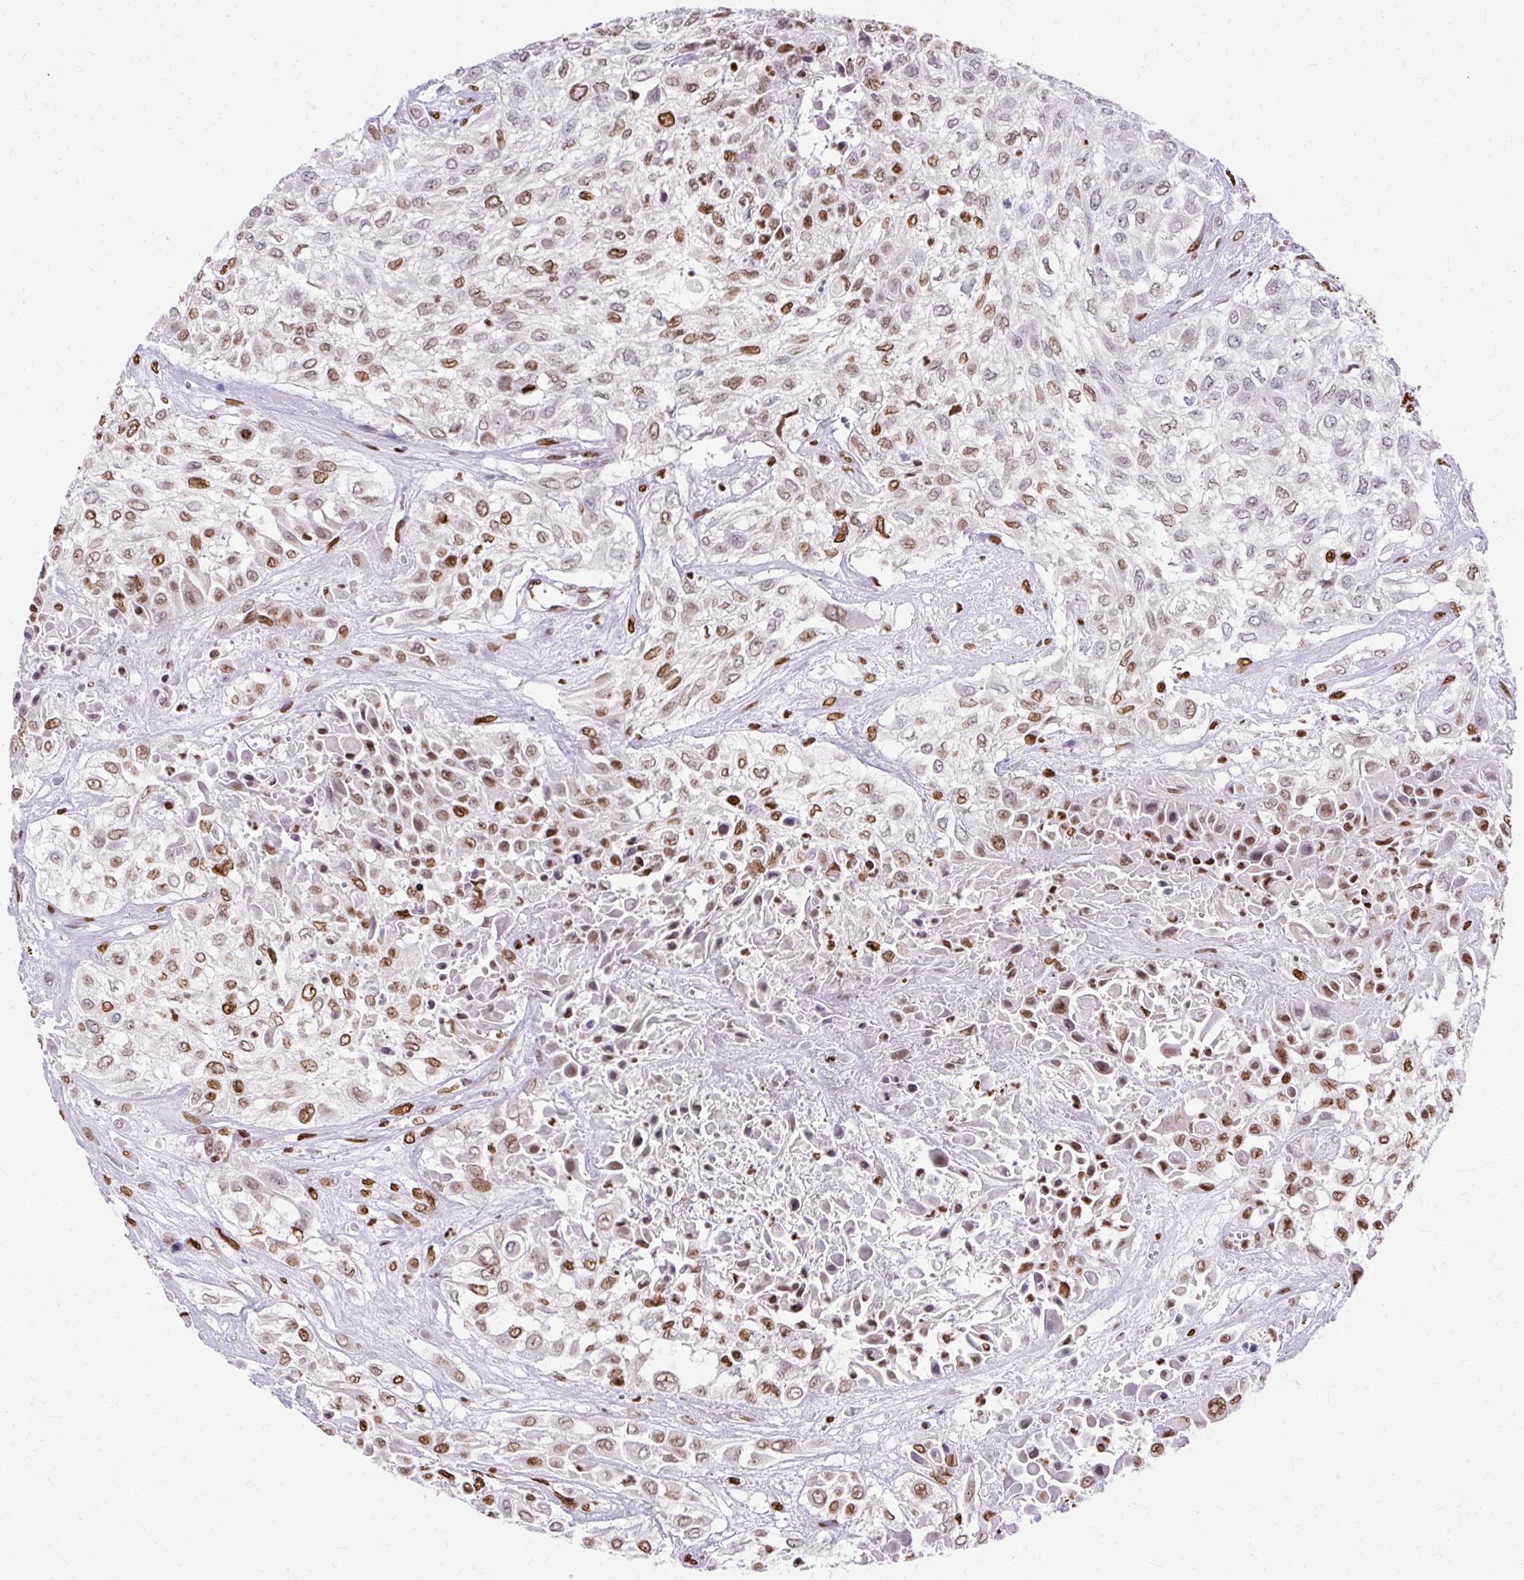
{"staining": {"intensity": "moderate", "quantity": ">75%", "location": "nuclear"}, "tissue": "urothelial cancer", "cell_type": "Tumor cells", "image_type": "cancer", "snomed": [{"axis": "morphology", "description": "Urothelial carcinoma, High grade"}, {"axis": "topography", "description": "Urinary bladder"}], "caption": "Urothelial carcinoma (high-grade) stained for a protein (brown) shows moderate nuclear positive positivity in approximately >75% of tumor cells.", "gene": "TMEM184C", "patient": {"sex": "male", "age": 57}}